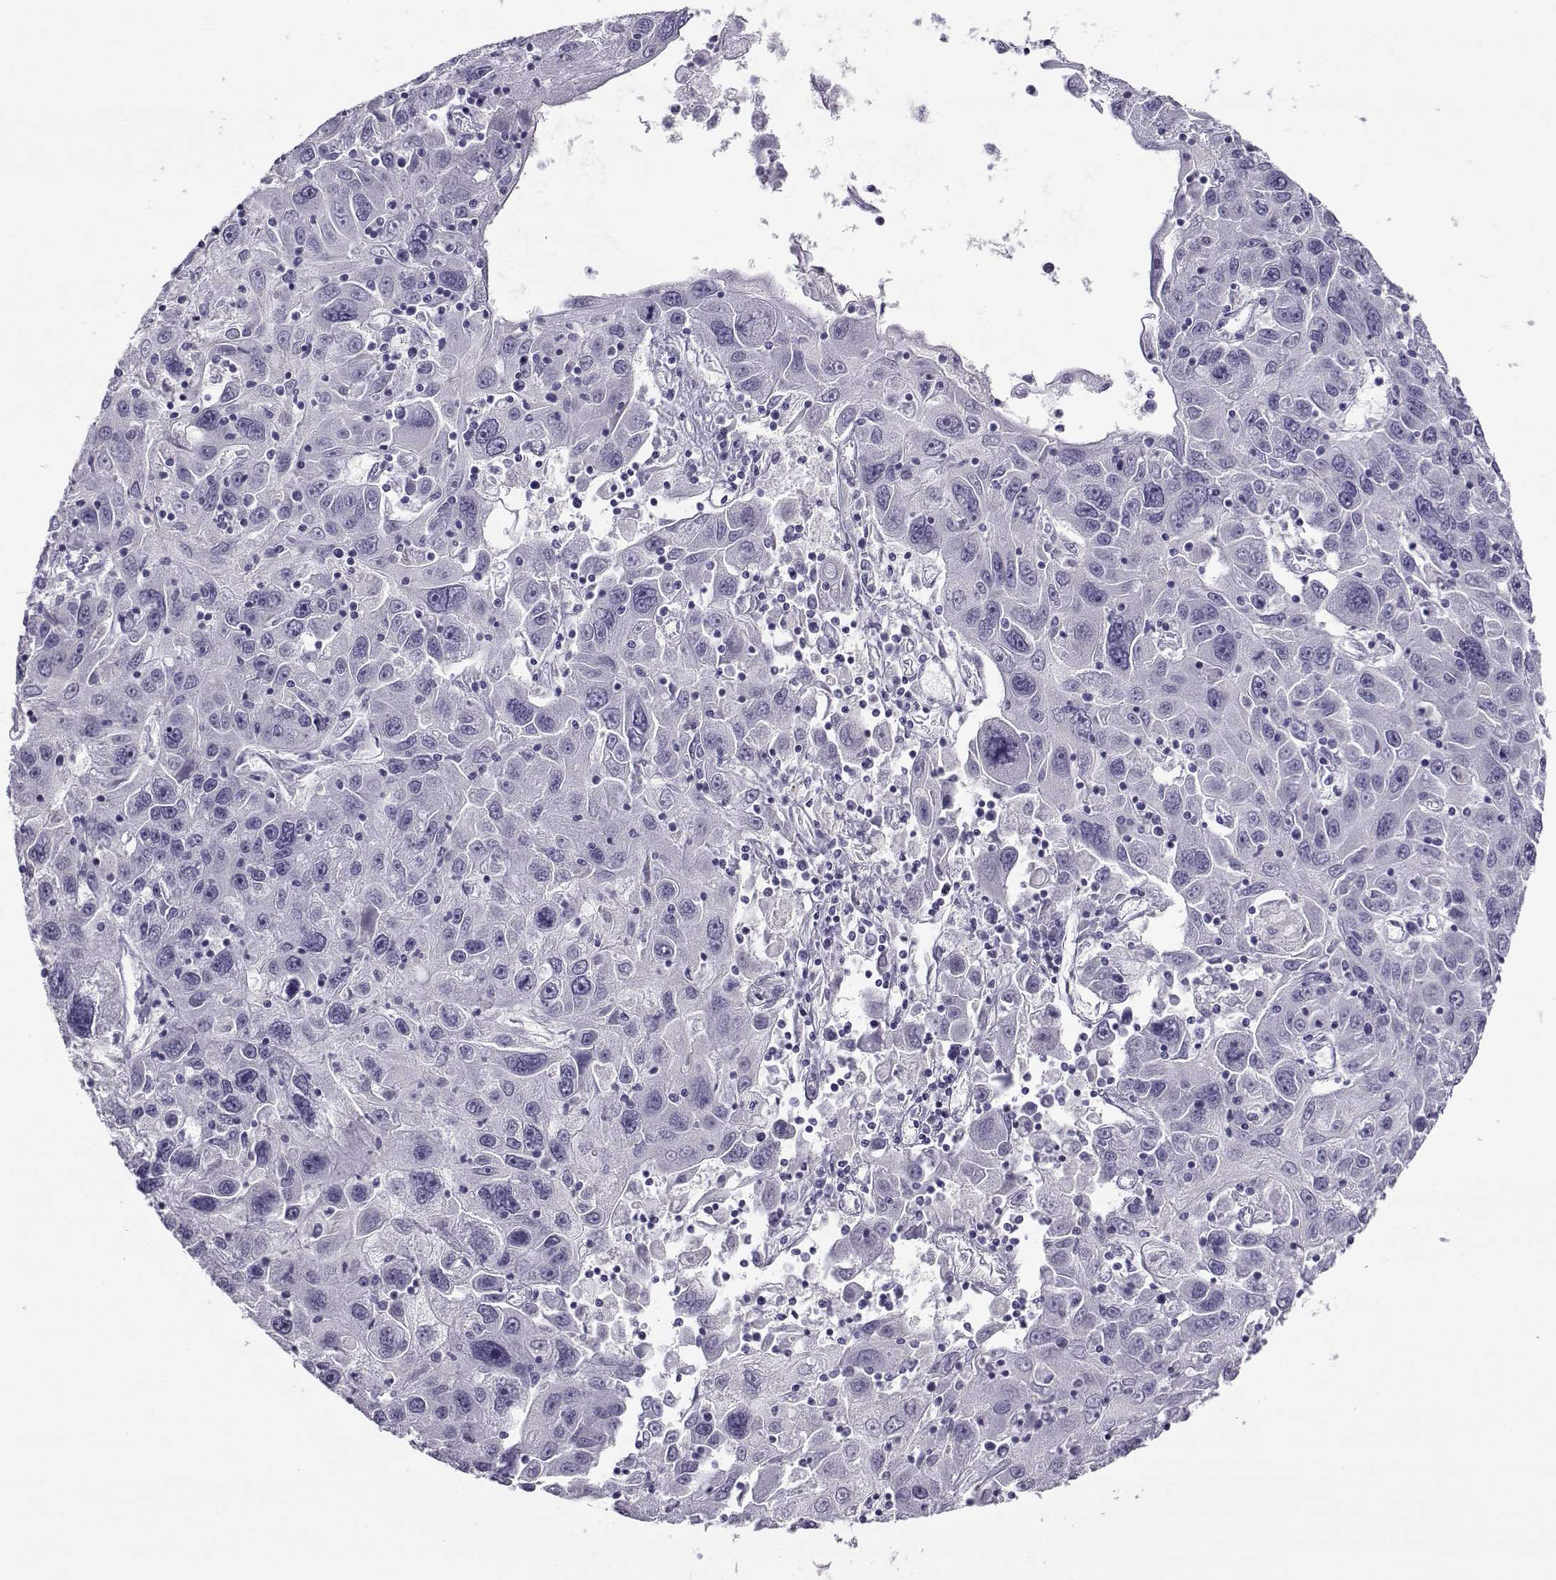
{"staining": {"intensity": "negative", "quantity": "none", "location": "none"}, "tissue": "stomach cancer", "cell_type": "Tumor cells", "image_type": "cancer", "snomed": [{"axis": "morphology", "description": "Adenocarcinoma, NOS"}, {"axis": "topography", "description": "Stomach"}], "caption": "Immunohistochemistry of stomach adenocarcinoma shows no positivity in tumor cells.", "gene": "RHOXF2", "patient": {"sex": "male", "age": 56}}